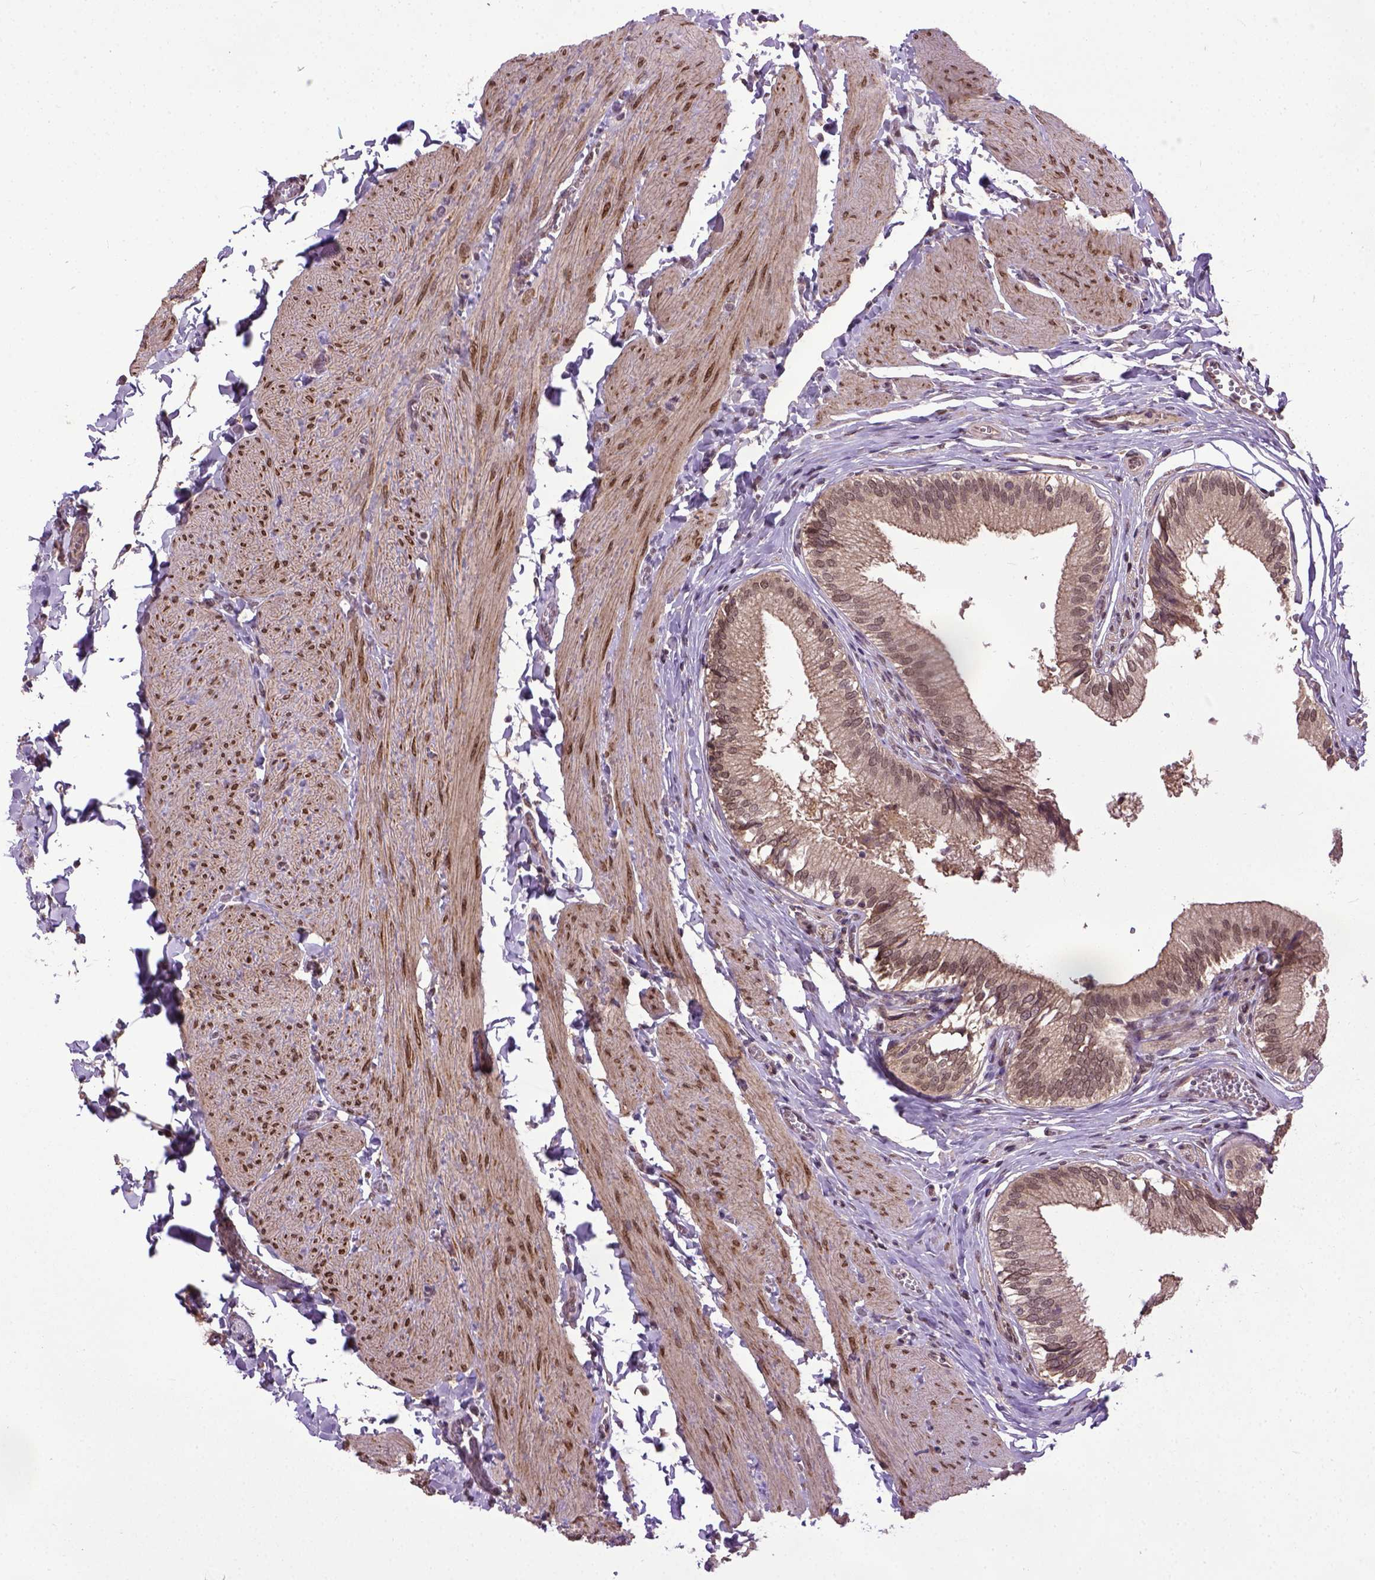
{"staining": {"intensity": "moderate", "quantity": ">75%", "location": "cytoplasmic/membranous"}, "tissue": "gallbladder", "cell_type": "Glandular cells", "image_type": "normal", "snomed": [{"axis": "morphology", "description": "Normal tissue, NOS"}, {"axis": "topography", "description": "Gallbladder"}, {"axis": "topography", "description": "Peripheral nerve tissue"}], "caption": "Glandular cells reveal moderate cytoplasmic/membranous positivity in about >75% of cells in unremarkable gallbladder. Using DAB (3,3'-diaminobenzidine) (brown) and hematoxylin (blue) stains, captured at high magnification using brightfield microscopy.", "gene": "UBA3", "patient": {"sex": "male", "age": 17}}